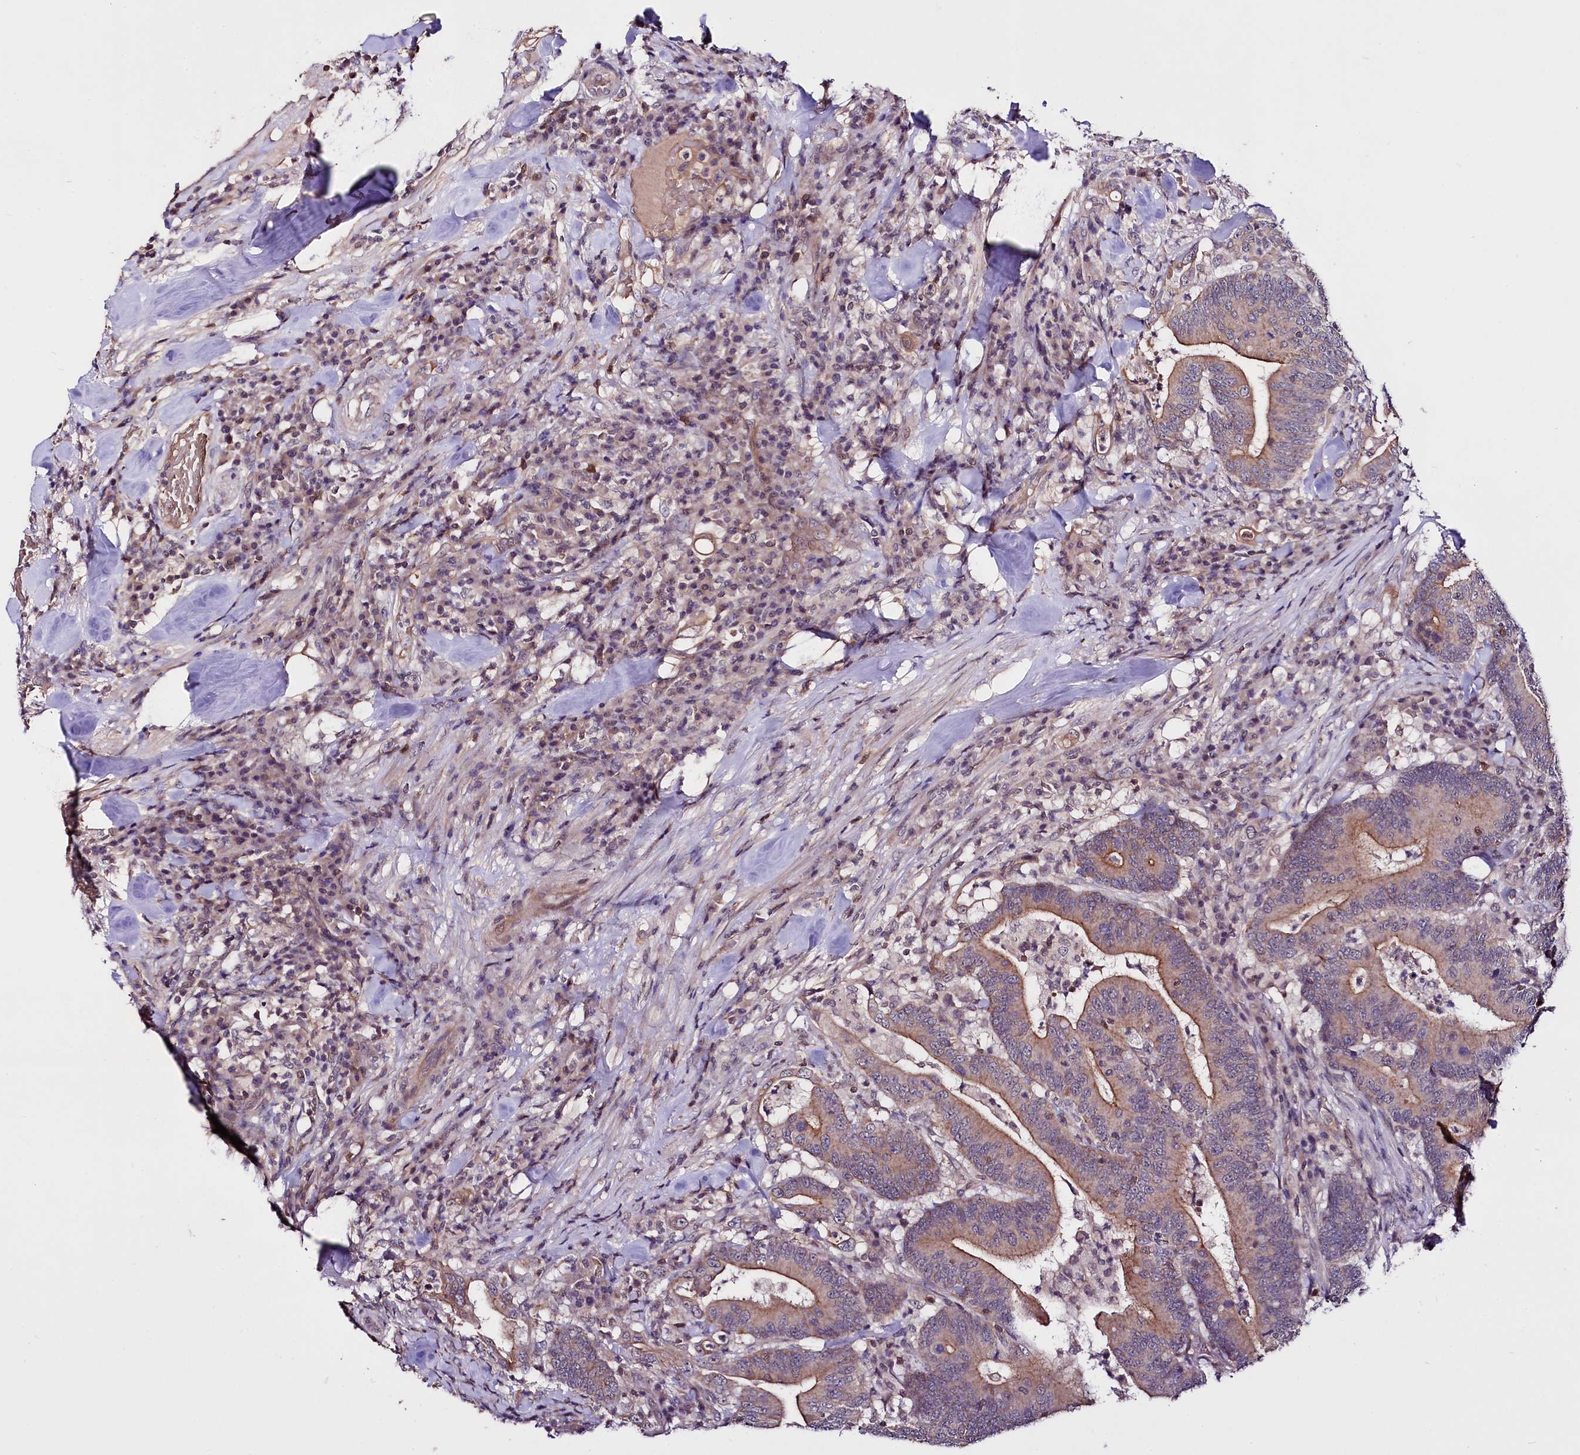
{"staining": {"intensity": "moderate", "quantity": ">75%", "location": "cytoplasmic/membranous"}, "tissue": "colorectal cancer", "cell_type": "Tumor cells", "image_type": "cancer", "snomed": [{"axis": "morphology", "description": "Adenocarcinoma, NOS"}, {"axis": "topography", "description": "Colon"}], "caption": "Immunohistochemical staining of adenocarcinoma (colorectal) demonstrates medium levels of moderate cytoplasmic/membranous protein positivity in about >75% of tumor cells. (DAB IHC, brown staining for protein, blue staining for nuclei).", "gene": "TAFAZZIN", "patient": {"sex": "female", "age": 66}}